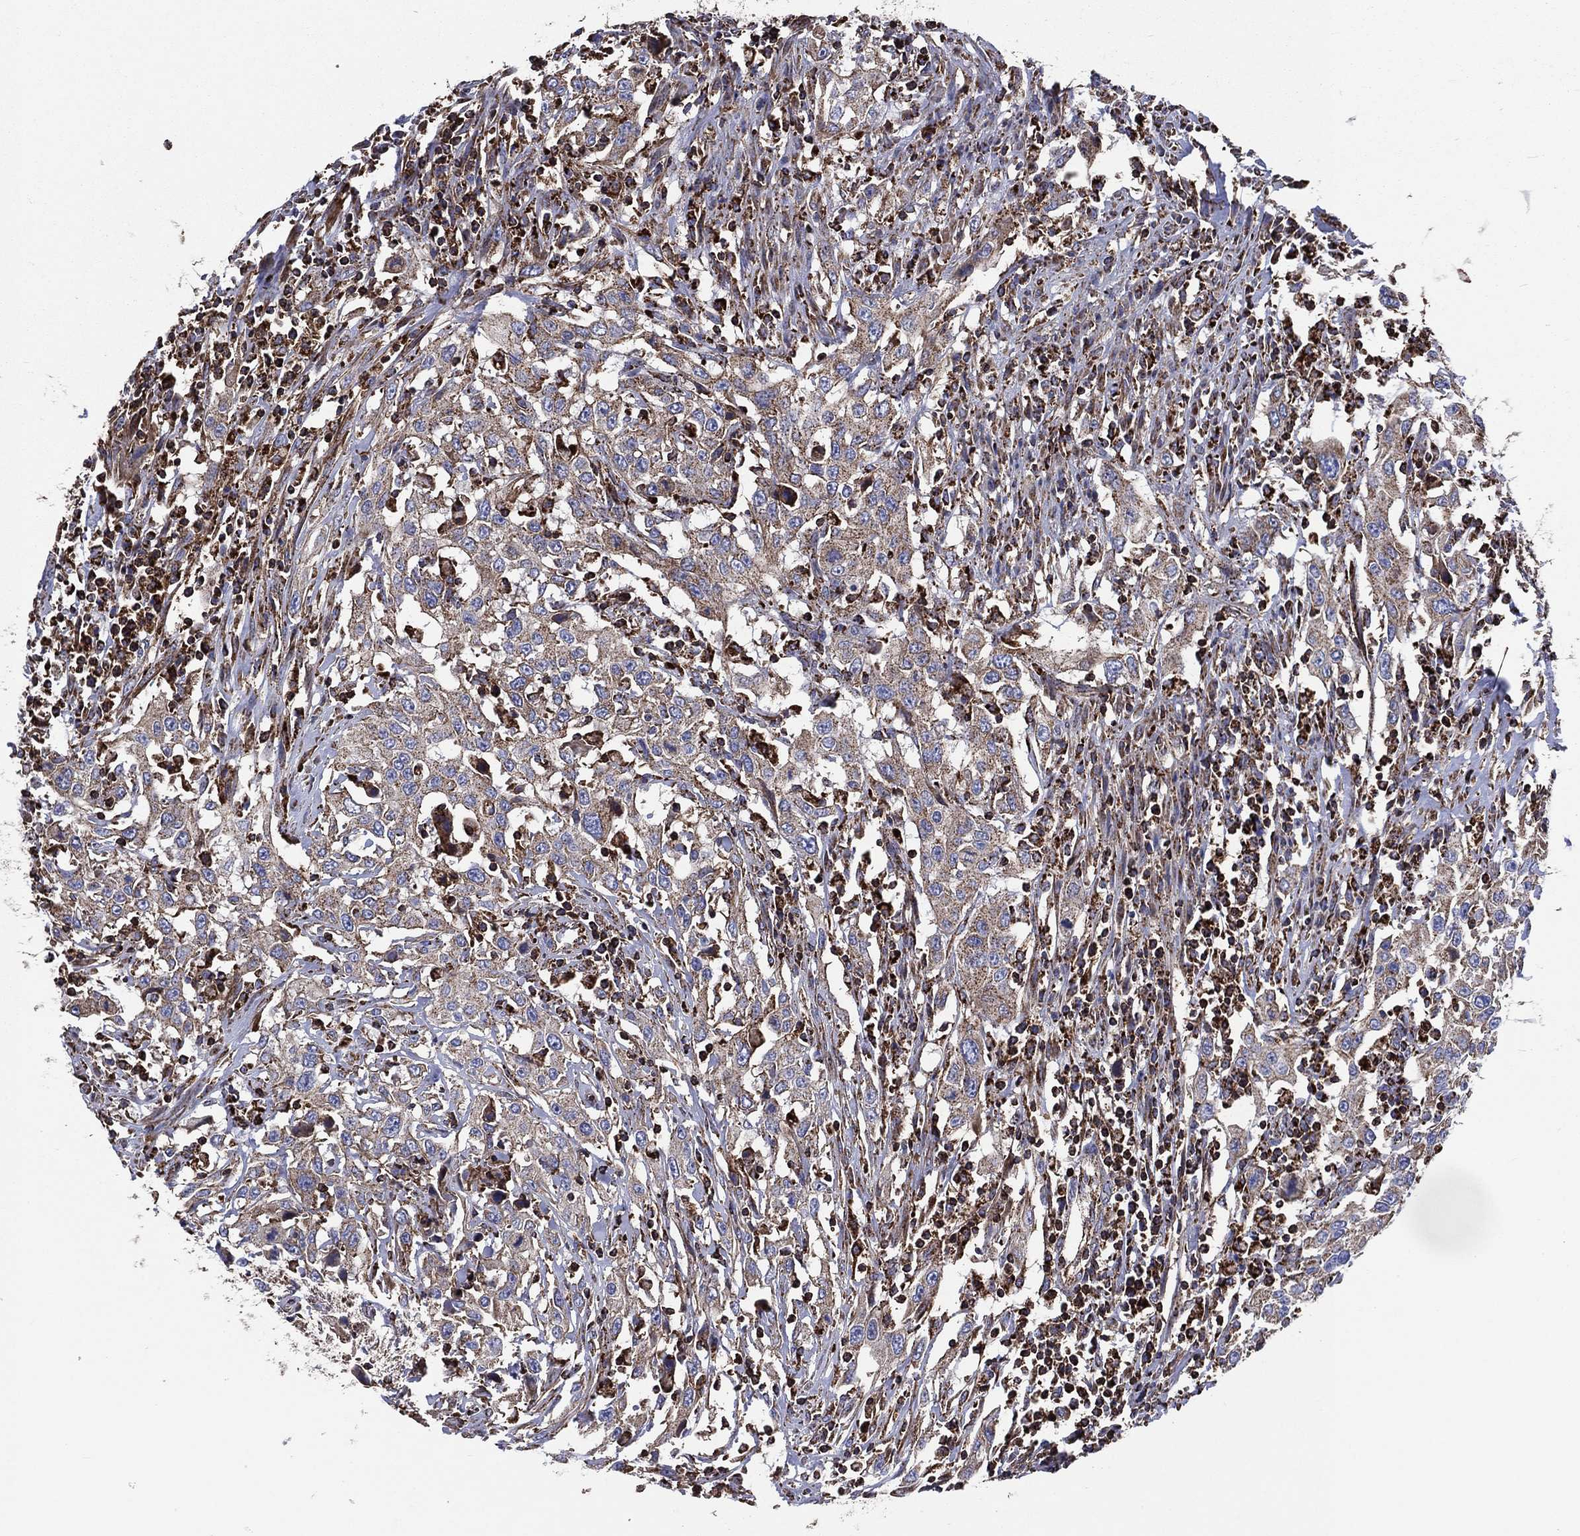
{"staining": {"intensity": "weak", "quantity": ">75%", "location": "cytoplasmic/membranous"}, "tissue": "urothelial cancer", "cell_type": "Tumor cells", "image_type": "cancer", "snomed": [{"axis": "morphology", "description": "Urothelial carcinoma, High grade"}, {"axis": "topography", "description": "Urinary bladder"}], "caption": "Human urothelial cancer stained with a brown dye exhibits weak cytoplasmic/membranous positive positivity in about >75% of tumor cells.", "gene": "ANKRD37", "patient": {"sex": "male", "age": 61}}